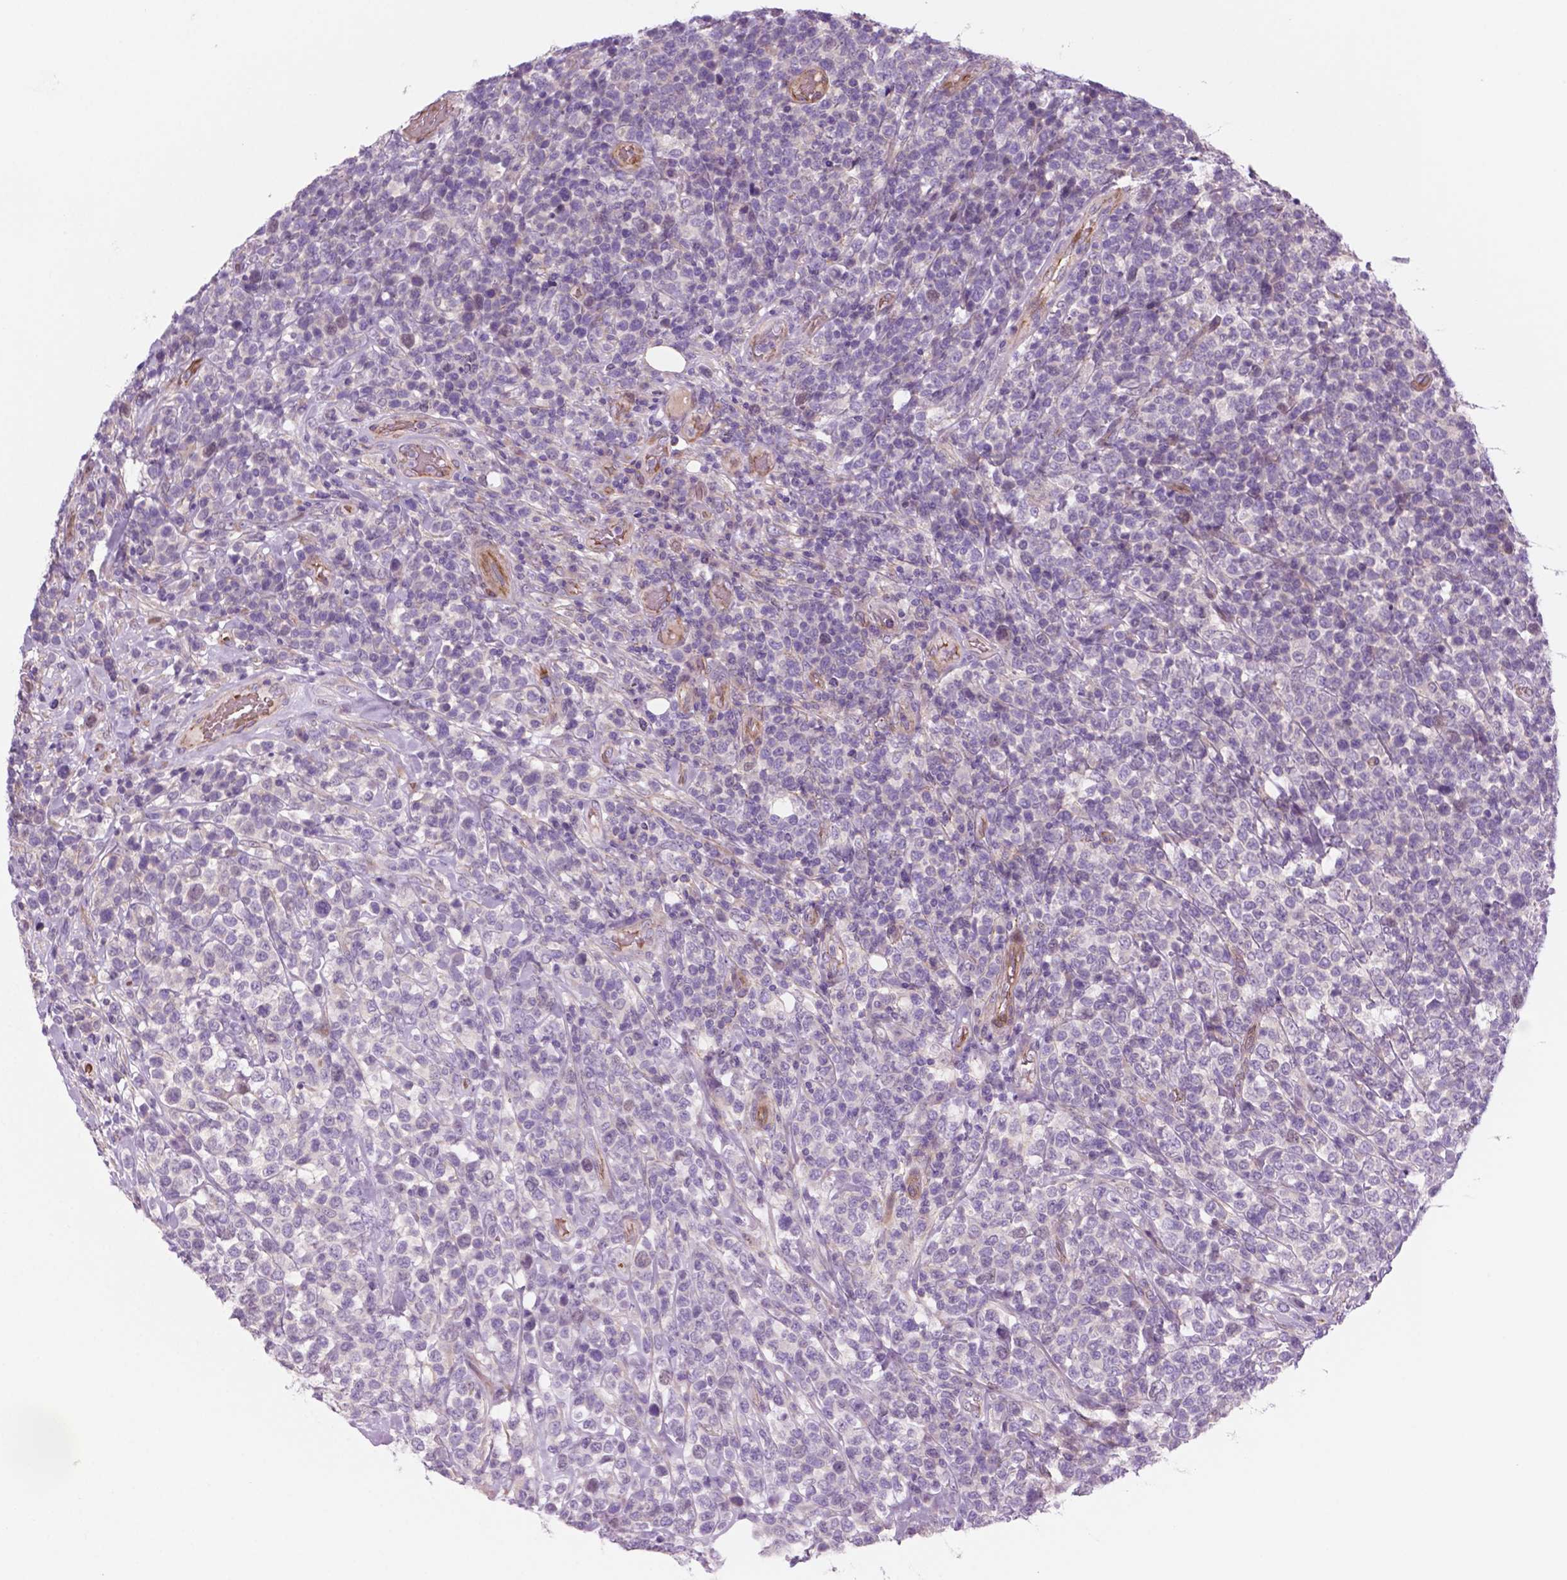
{"staining": {"intensity": "negative", "quantity": "none", "location": "none"}, "tissue": "lymphoma", "cell_type": "Tumor cells", "image_type": "cancer", "snomed": [{"axis": "morphology", "description": "Malignant lymphoma, non-Hodgkin's type, High grade"}, {"axis": "topography", "description": "Soft tissue"}], "caption": "The image demonstrates no staining of tumor cells in lymphoma.", "gene": "RND3", "patient": {"sex": "female", "age": 56}}